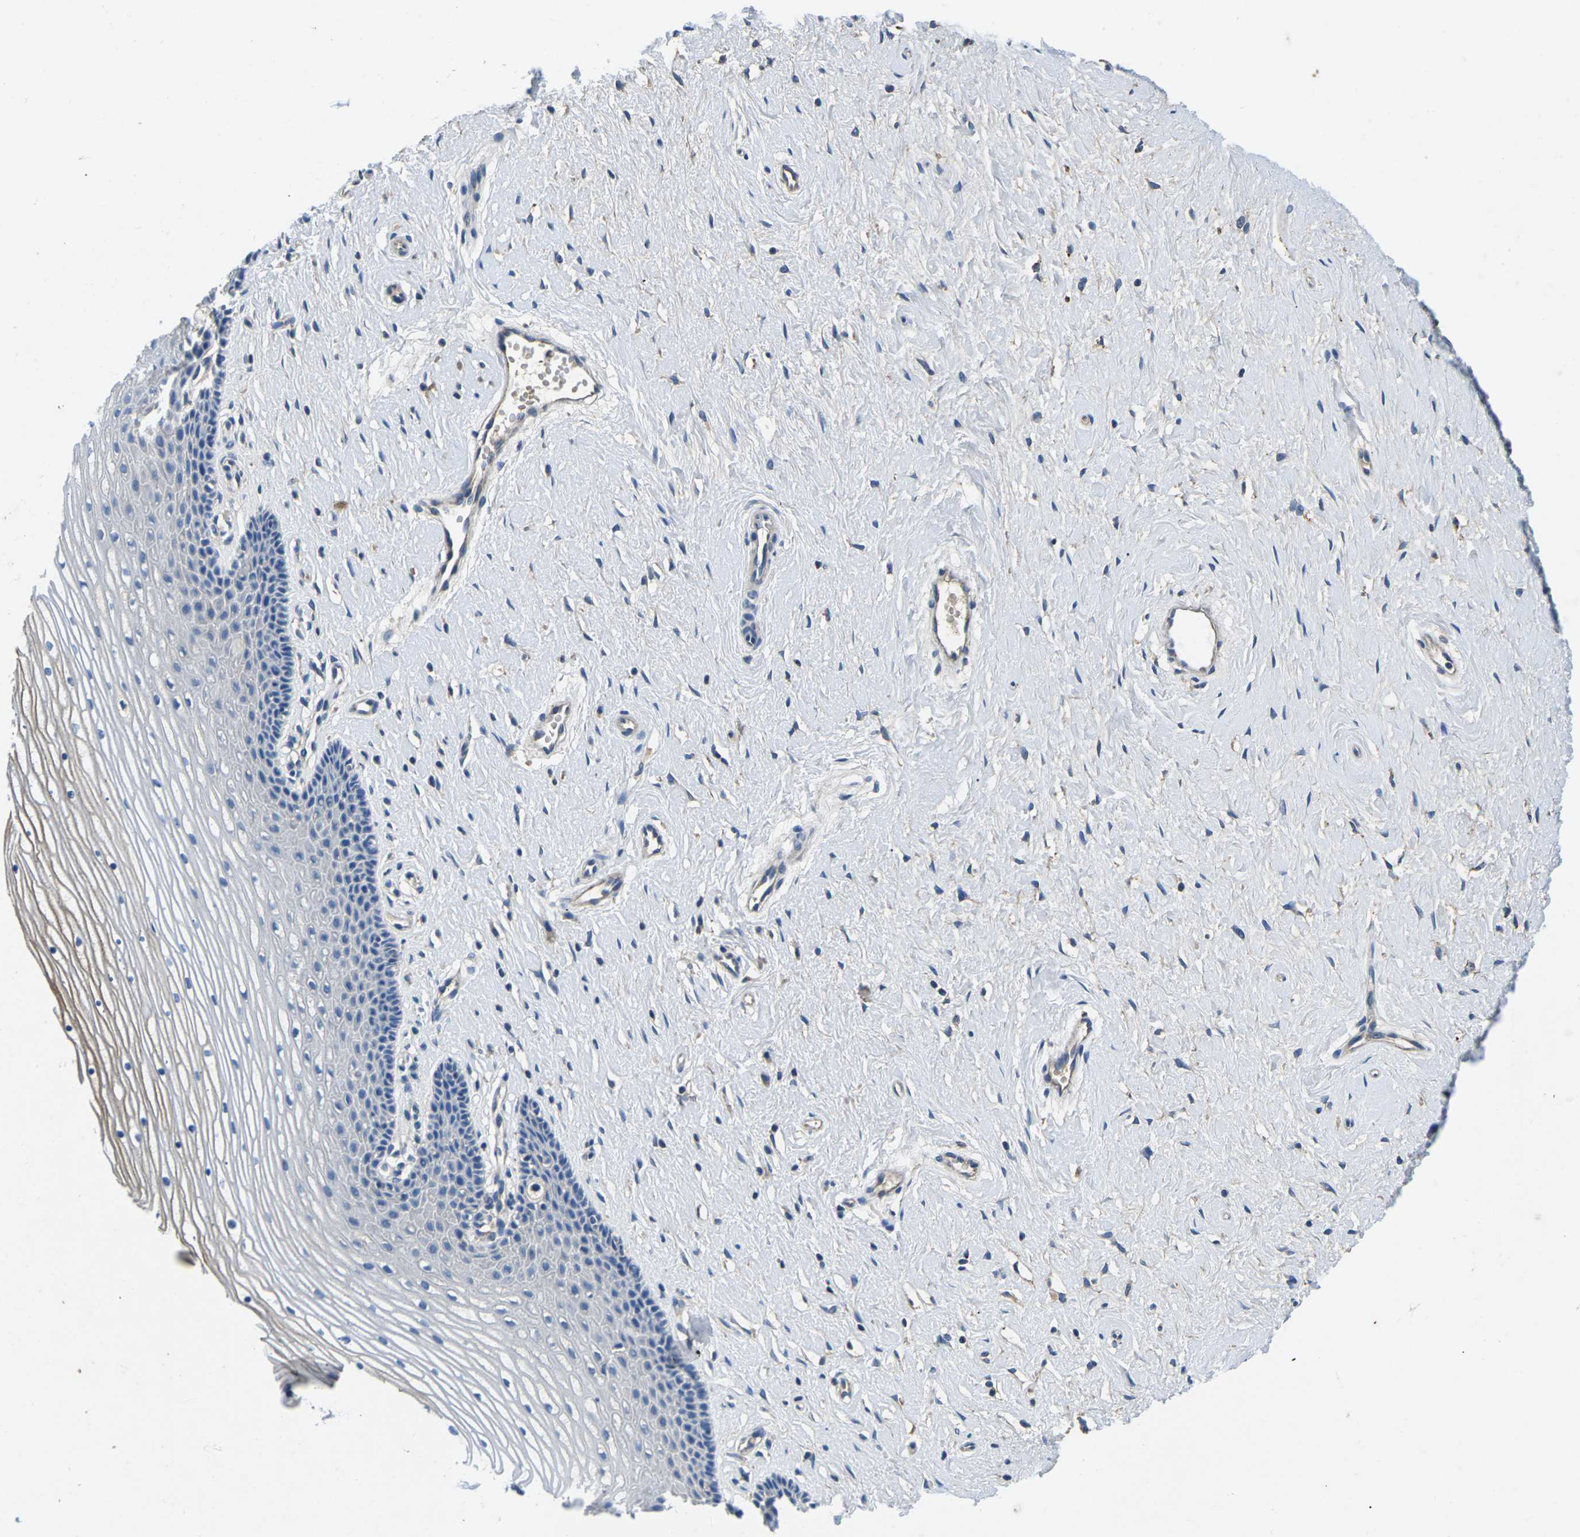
{"staining": {"intensity": "weak", "quantity": "25%-75%", "location": "cytoplasmic/membranous"}, "tissue": "cervix", "cell_type": "Squamous epithelial cells", "image_type": "normal", "snomed": [{"axis": "morphology", "description": "Normal tissue, NOS"}, {"axis": "topography", "description": "Cervix"}], "caption": "A histopathology image of human cervix stained for a protein displays weak cytoplasmic/membranous brown staining in squamous epithelial cells.", "gene": "PDCD6IP", "patient": {"sex": "female", "age": 39}}